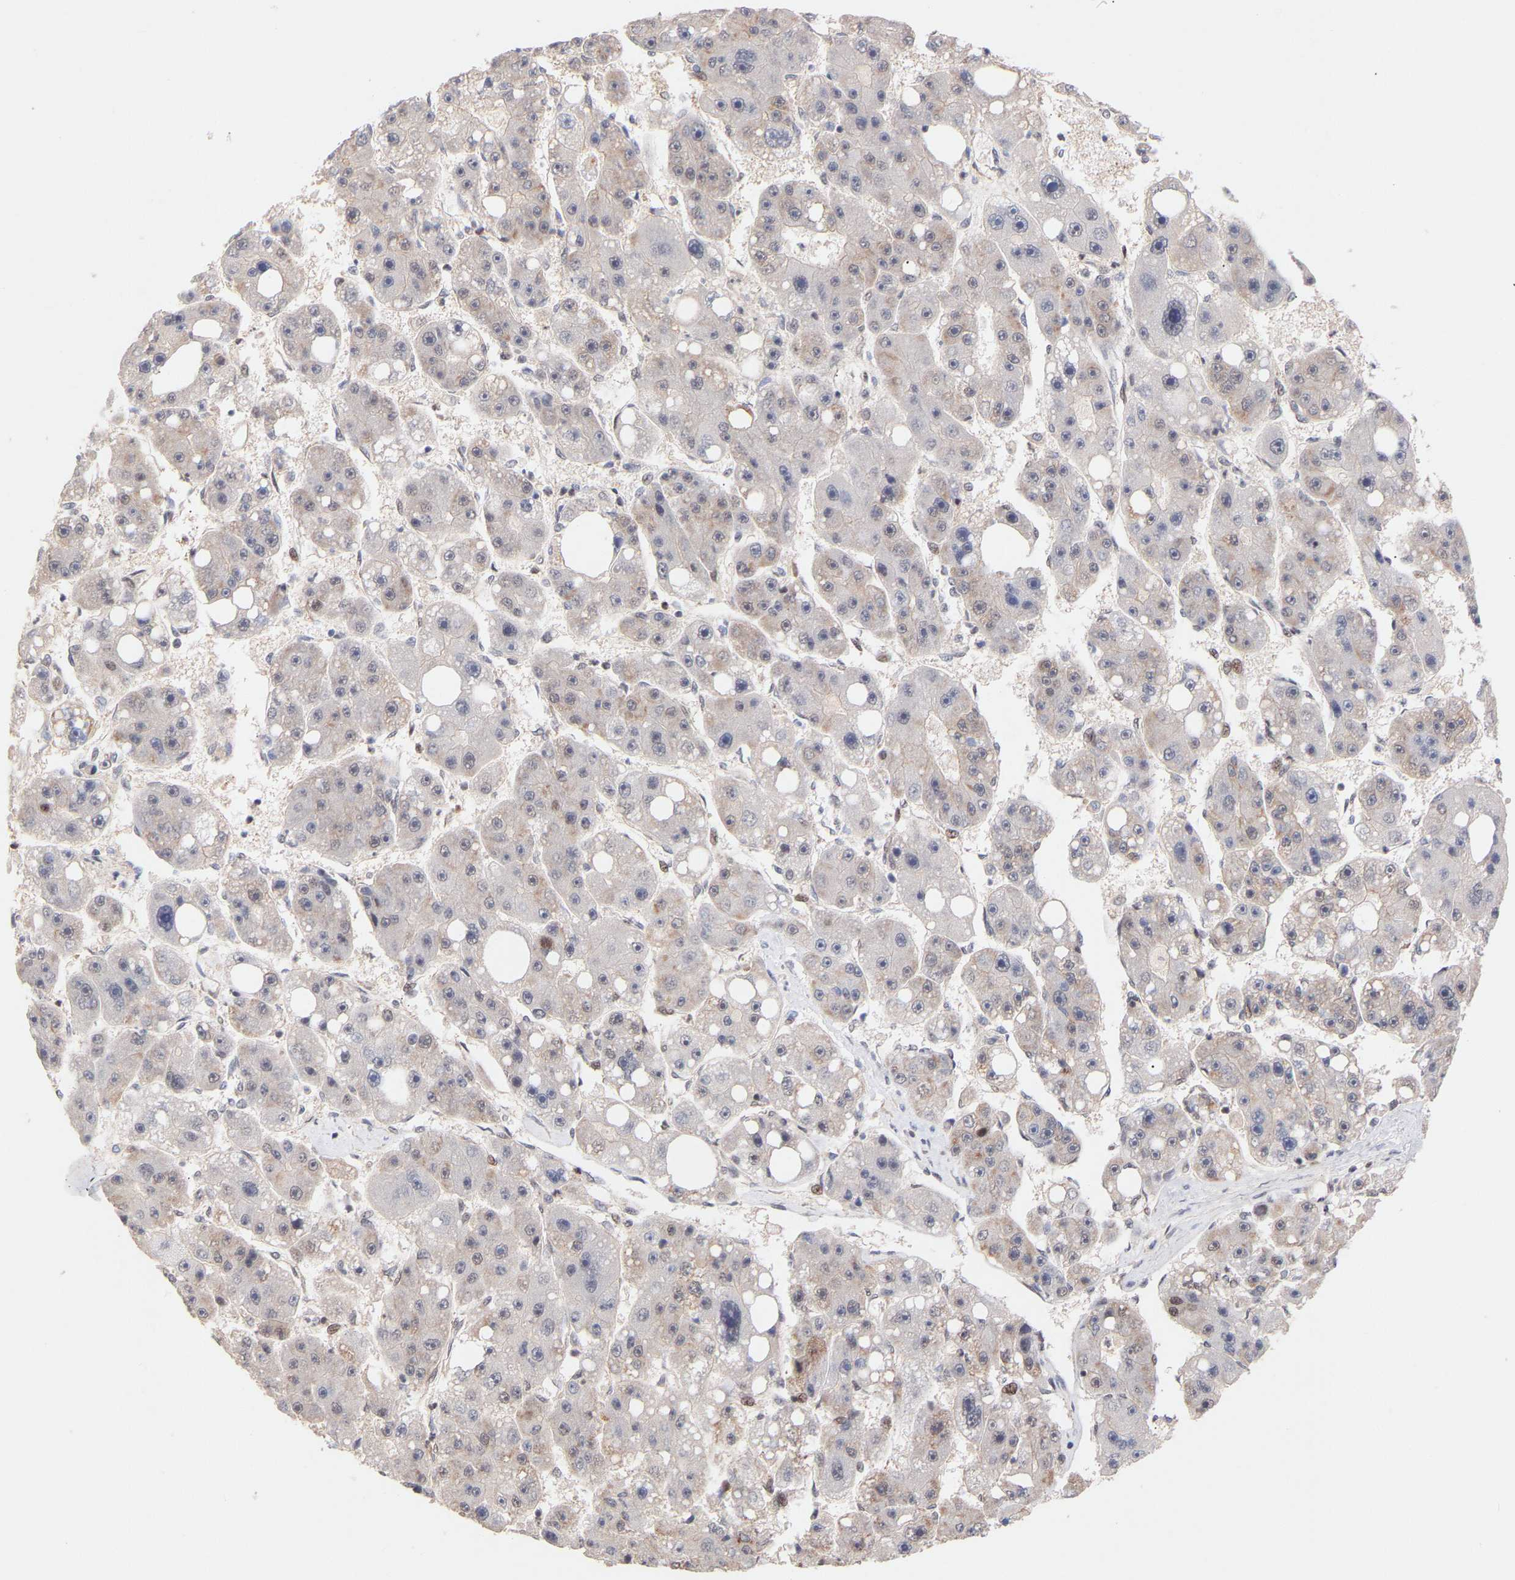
{"staining": {"intensity": "negative", "quantity": "none", "location": "none"}, "tissue": "liver cancer", "cell_type": "Tumor cells", "image_type": "cancer", "snomed": [{"axis": "morphology", "description": "Carcinoma, Hepatocellular, NOS"}, {"axis": "topography", "description": "Liver"}], "caption": "The micrograph displays no staining of tumor cells in liver cancer (hepatocellular carcinoma).", "gene": "PDLIM5", "patient": {"sex": "female", "age": 61}}